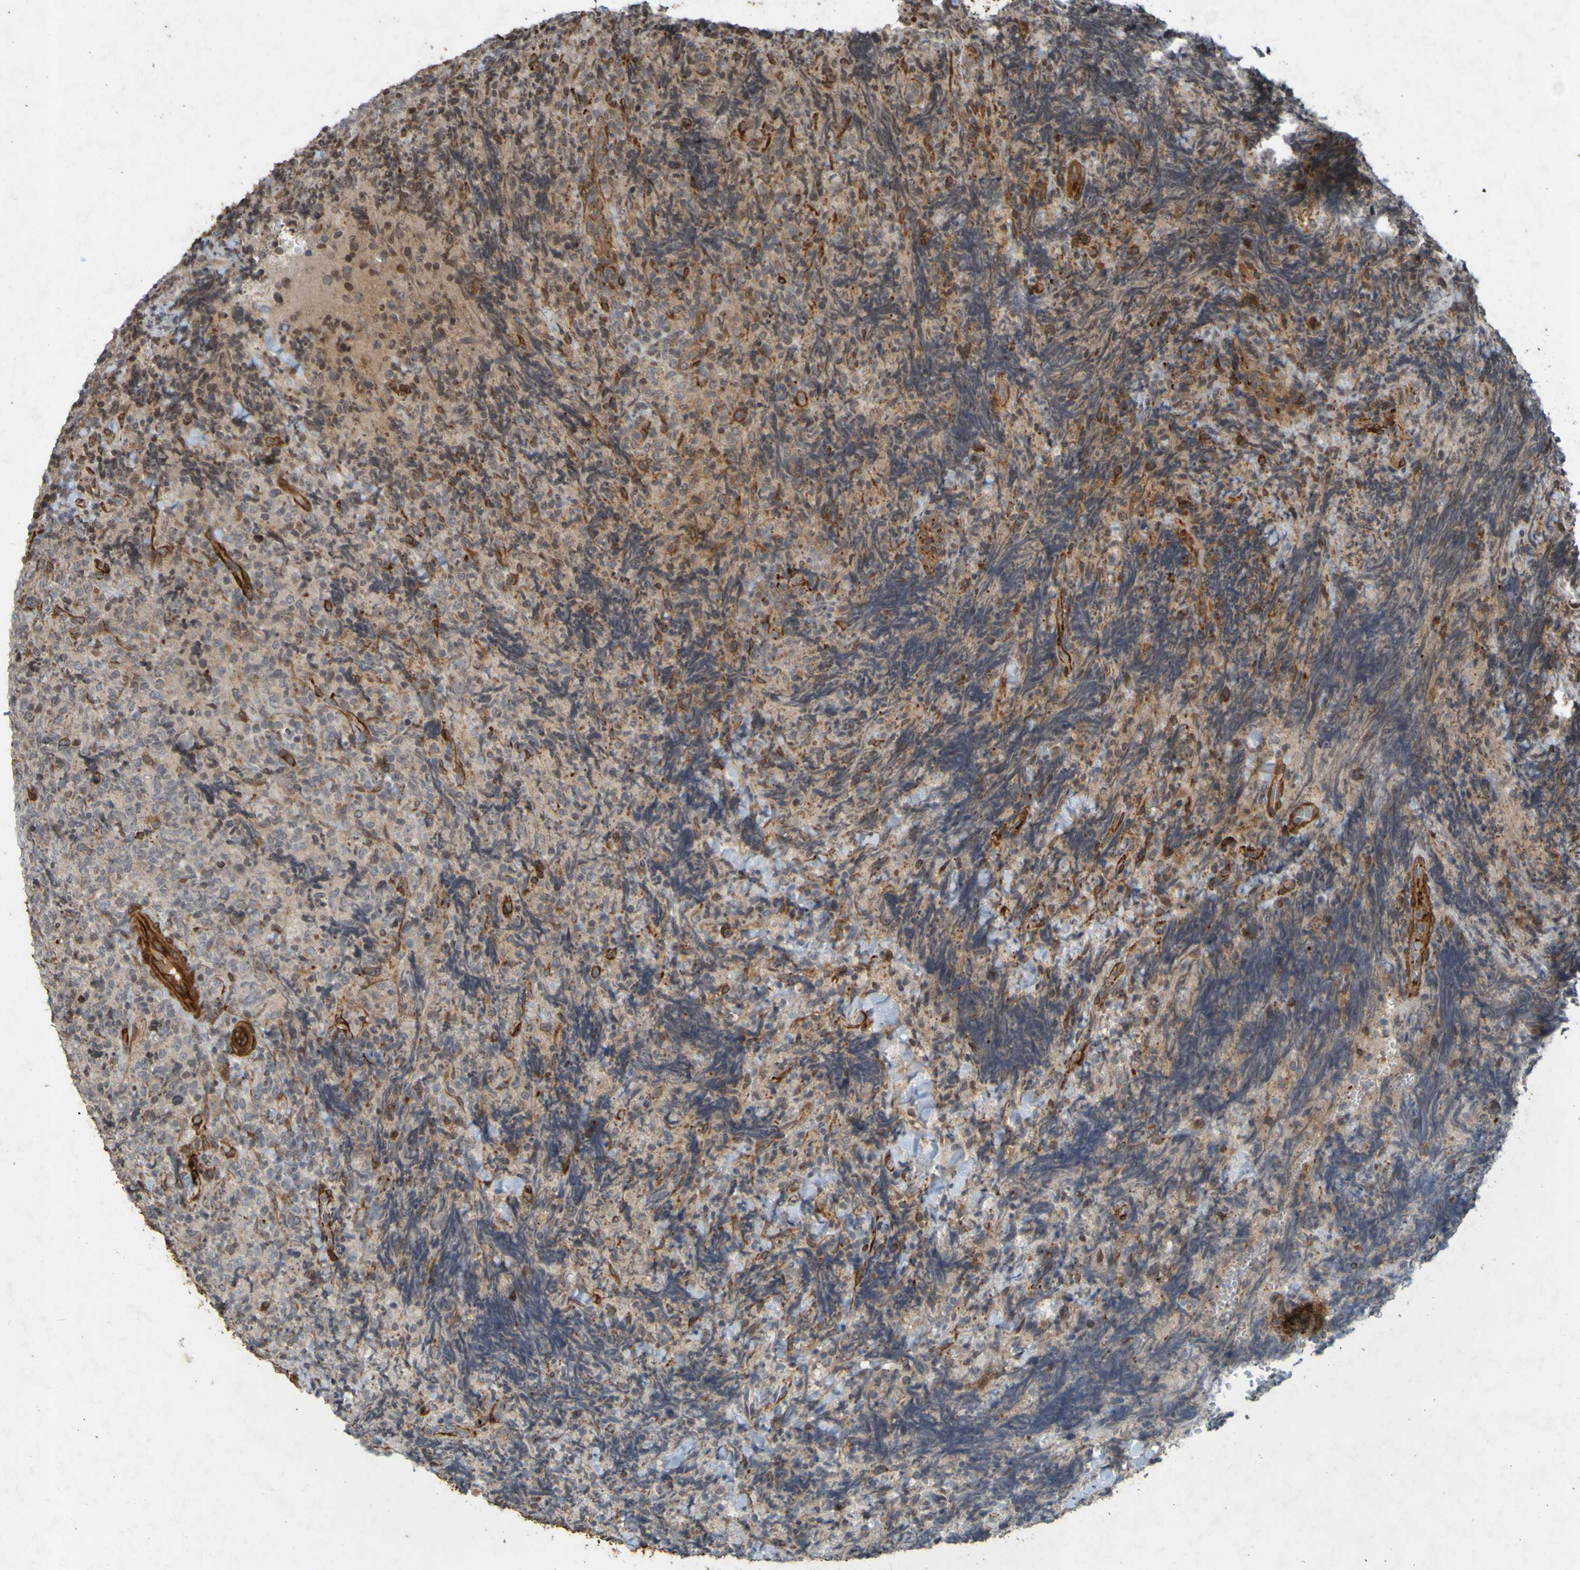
{"staining": {"intensity": "moderate", "quantity": "<25%", "location": "cytoplasmic/membranous"}, "tissue": "lymphoma", "cell_type": "Tumor cells", "image_type": "cancer", "snomed": [{"axis": "morphology", "description": "Malignant lymphoma, non-Hodgkin's type, High grade"}, {"axis": "topography", "description": "Tonsil"}], "caption": "IHC staining of malignant lymphoma, non-Hodgkin's type (high-grade), which shows low levels of moderate cytoplasmic/membranous positivity in approximately <25% of tumor cells indicating moderate cytoplasmic/membranous protein positivity. The staining was performed using DAB (brown) for protein detection and nuclei were counterstained in hematoxylin (blue).", "gene": "GUCY1A1", "patient": {"sex": "female", "age": 36}}